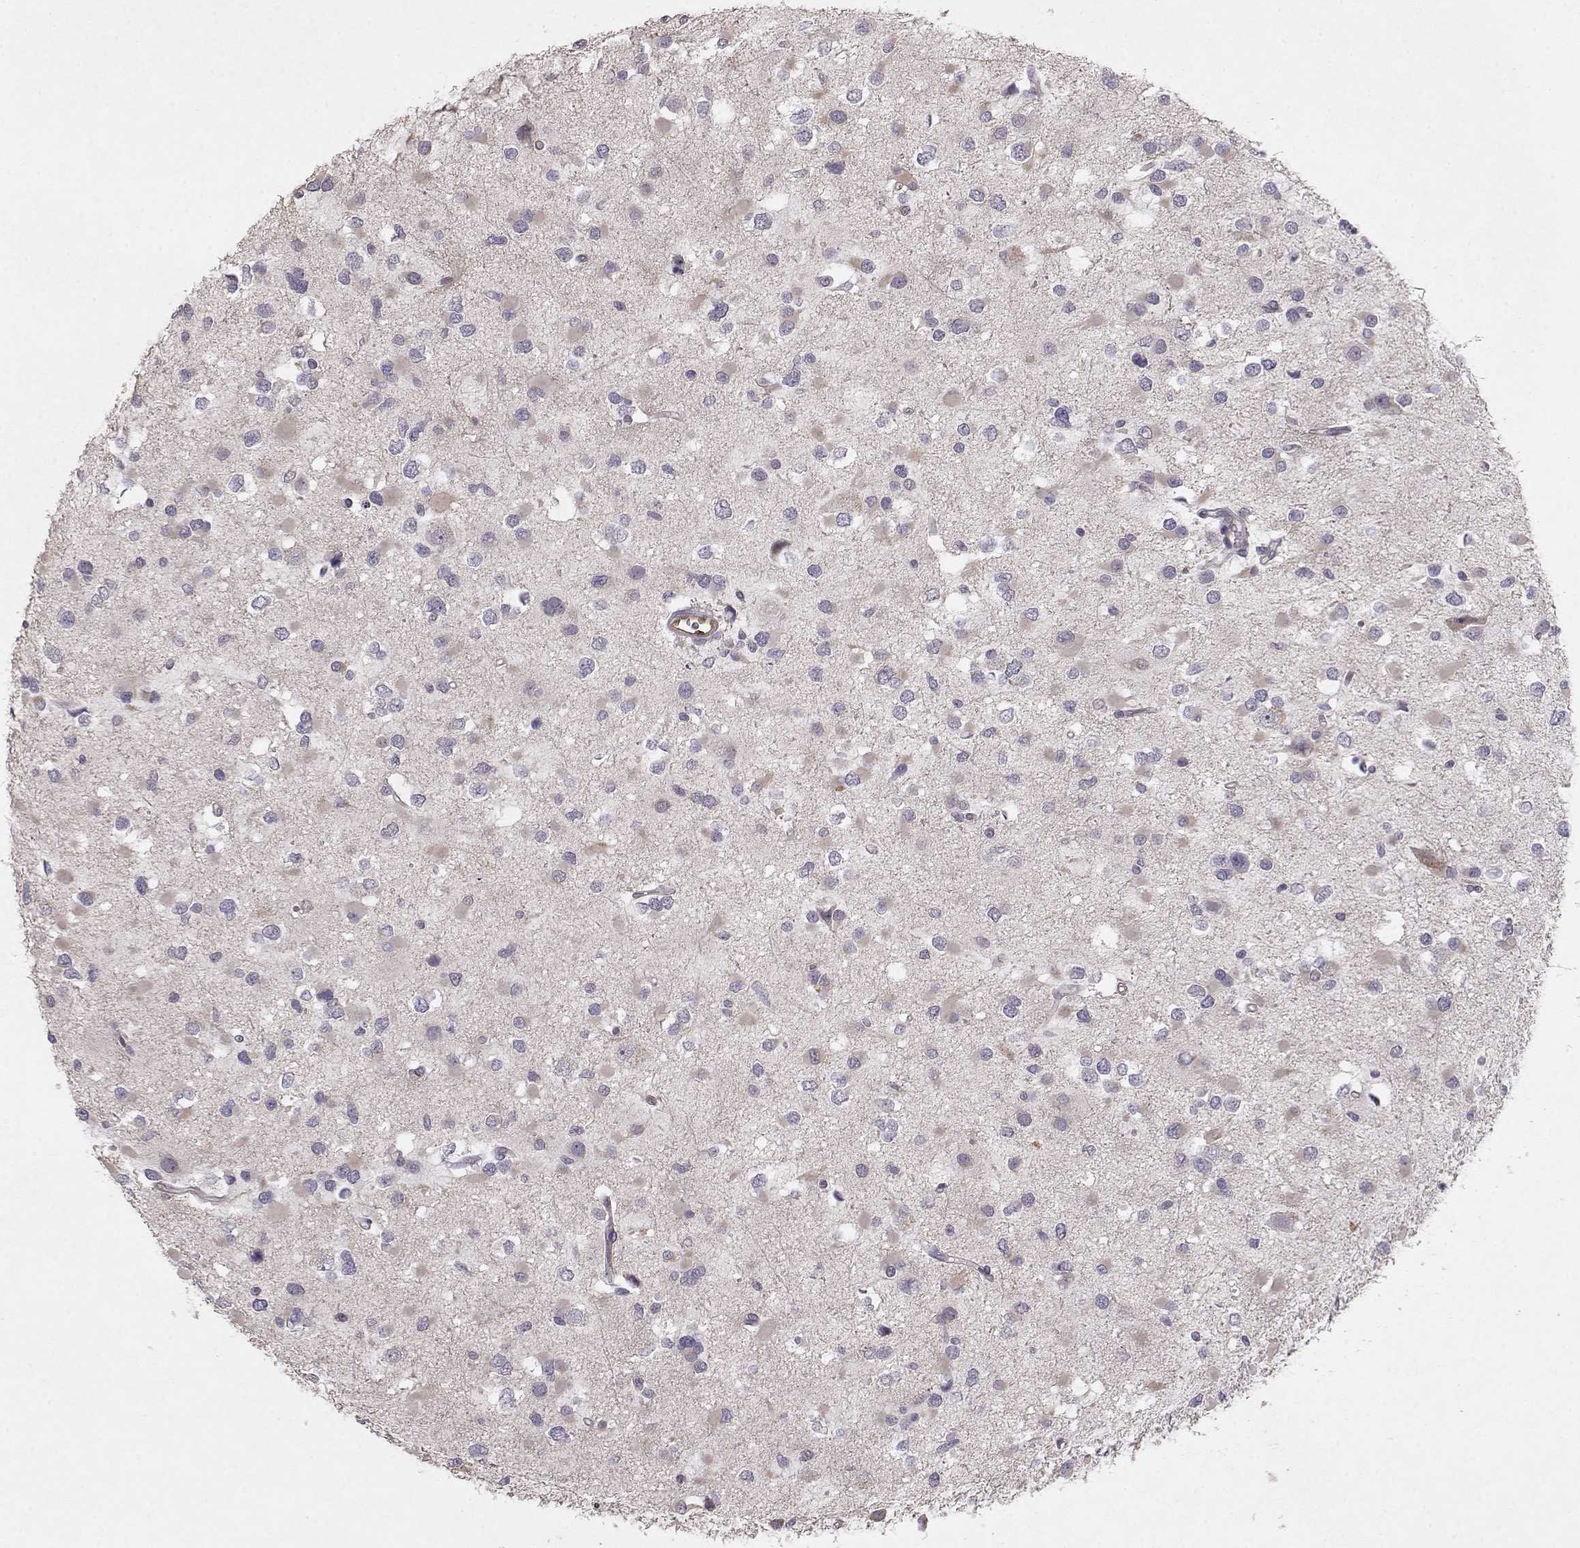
{"staining": {"intensity": "negative", "quantity": "none", "location": "none"}, "tissue": "glioma", "cell_type": "Tumor cells", "image_type": "cancer", "snomed": [{"axis": "morphology", "description": "Glioma, malignant, Low grade"}, {"axis": "topography", "description": "Brain"}], "caption": "Immunohistochemistry image of neoplastic tissue: glioma stained with DAB exhibits no significant protein positivity in tumor cells.", "gene": "BMX", "patient": {"sex": "female", "age": 32}}